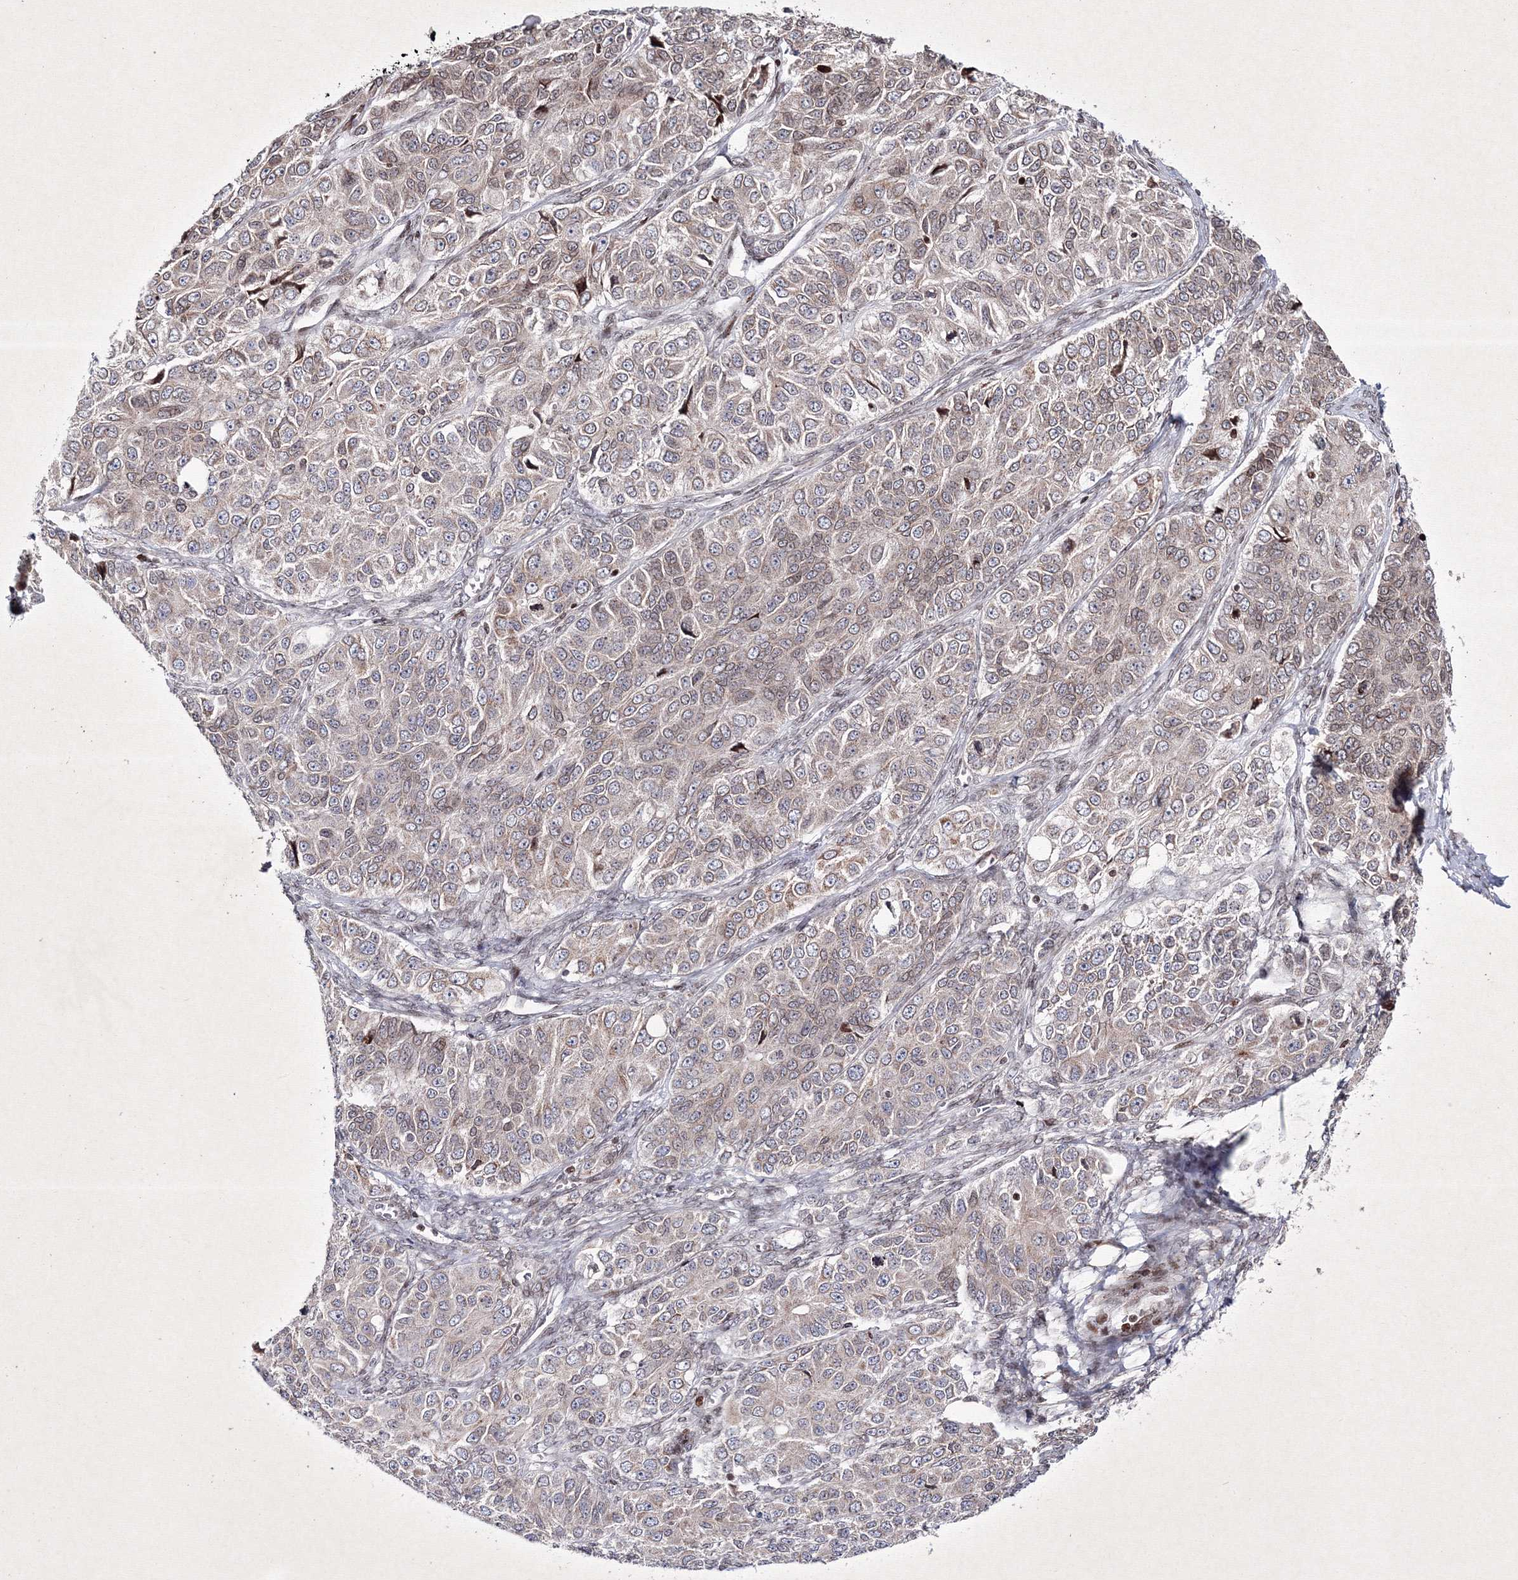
{"staining": {"intensity": "weak", "quantity": "<25%", "location": "cytoplasmic/membranous"}, "tissue": "ovarian cancer", "cell_type": "Tumor cells", "image_type": "cancer", "snomed": [{"axis": "morphology", "description": "Carcinoma, endometroid"}, {"axis": "topography", "description": "Ovary"}], "caption": "The micrograph reveals no significant expression in tumor cells of ovarian endometroid carcinoma.", "gene": "SMIM29", "patient": {"sex": "female", "age": 51}}